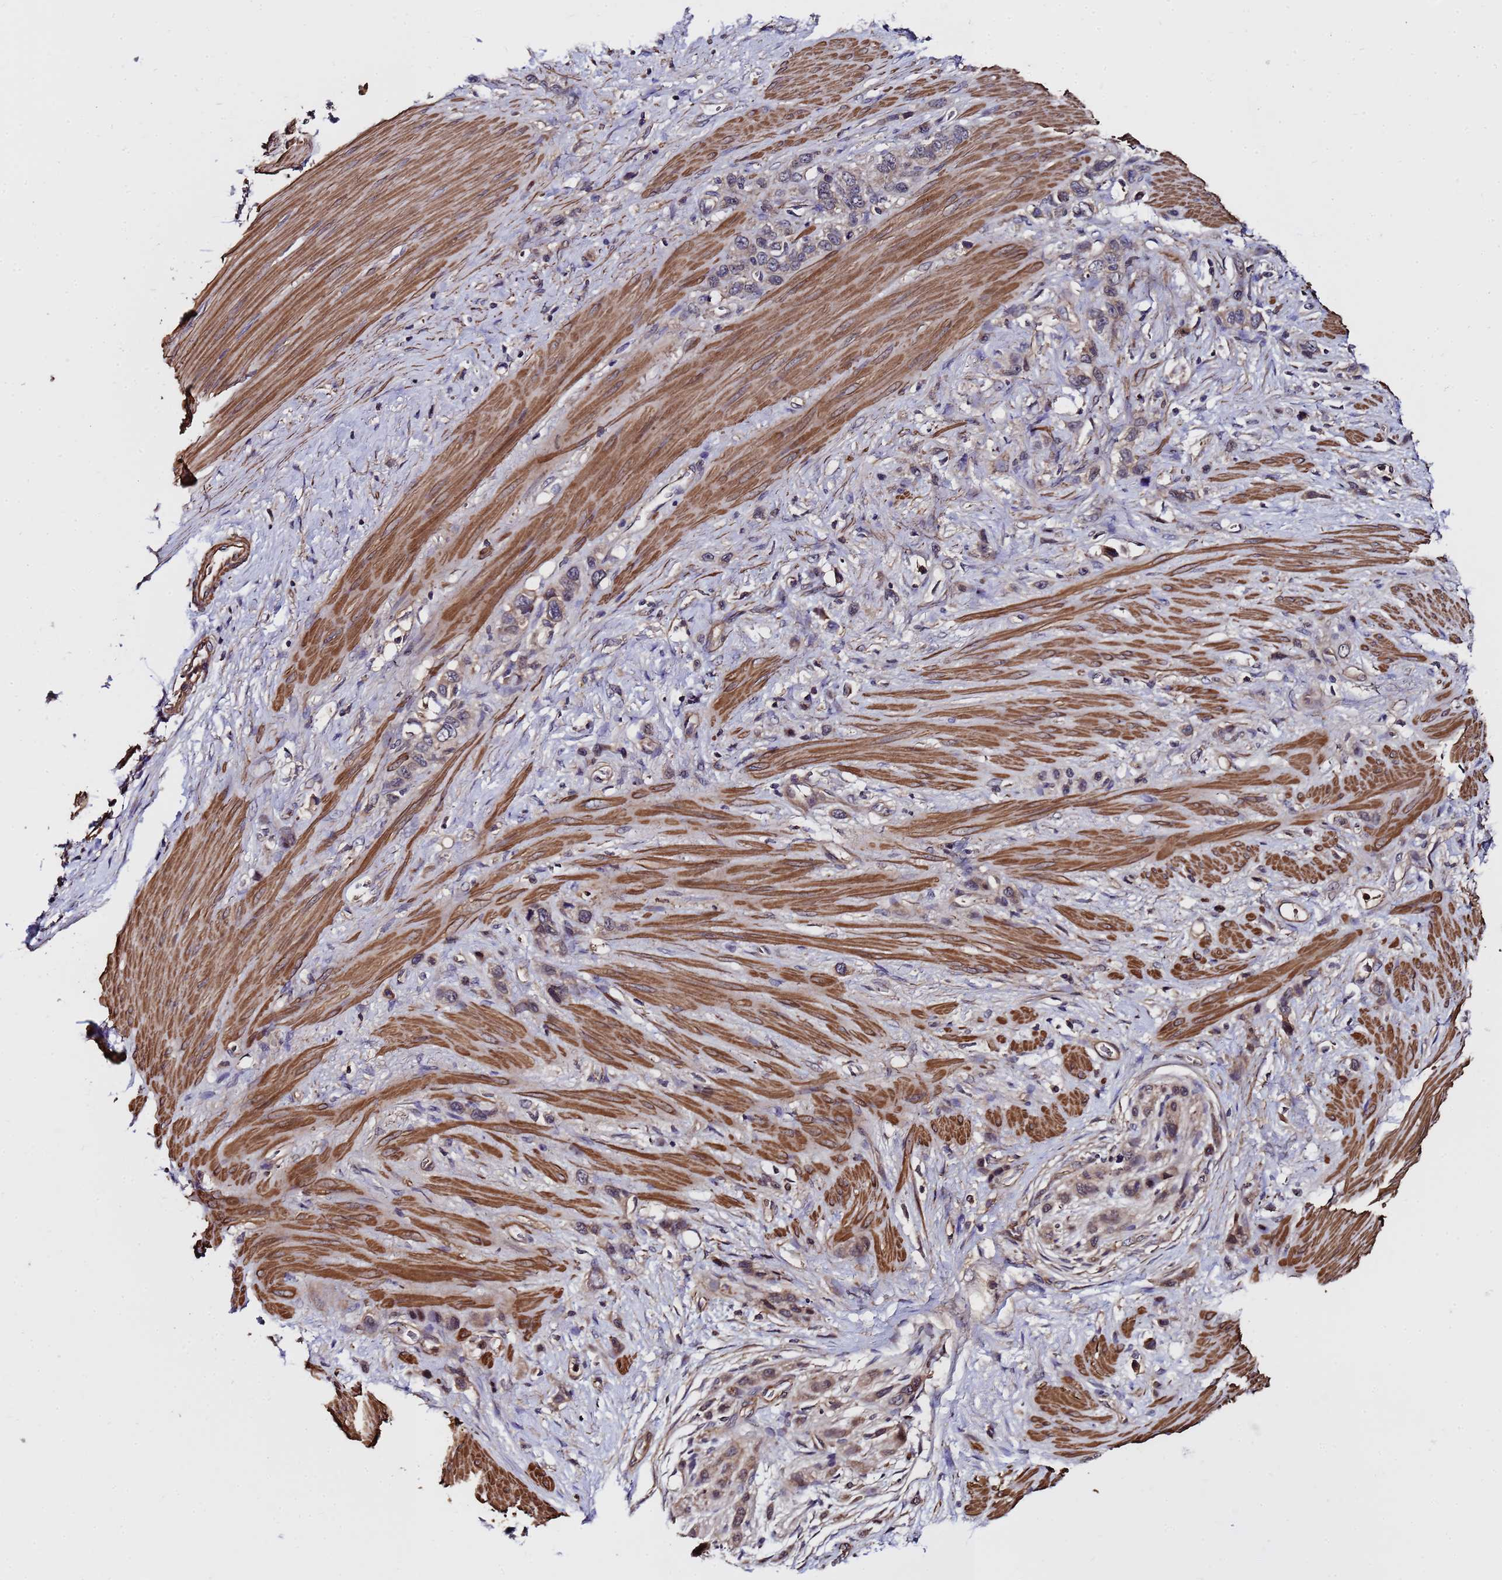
{"staining": {"intensity": "negative", "quantity": "none", "location": "none"}, "tissue": "stomach cancer", "cell_type": "Tumor cells", "image_type": "cancer", "snomed": [{"axis": "morphology", "description": "Adenocarcinoma, NOS"}, {"axis": "morphology", "description": "Adenocarcinoma, High grade"}, {"axis": "topography", "description": "Stomach, upper"}, {"axis": "topography", "description": "Stomach, lower"}], "caption": "Immunohistochemical staining of human stomach adenocarcinoma exhibits no significant expression in tumor cells. The staining is performed using DAB brown chromogen with nuclei counter-stained in using hematoxylin.", "gene": "GSTCD", "patient": {"sex": "female", "age": 65}}